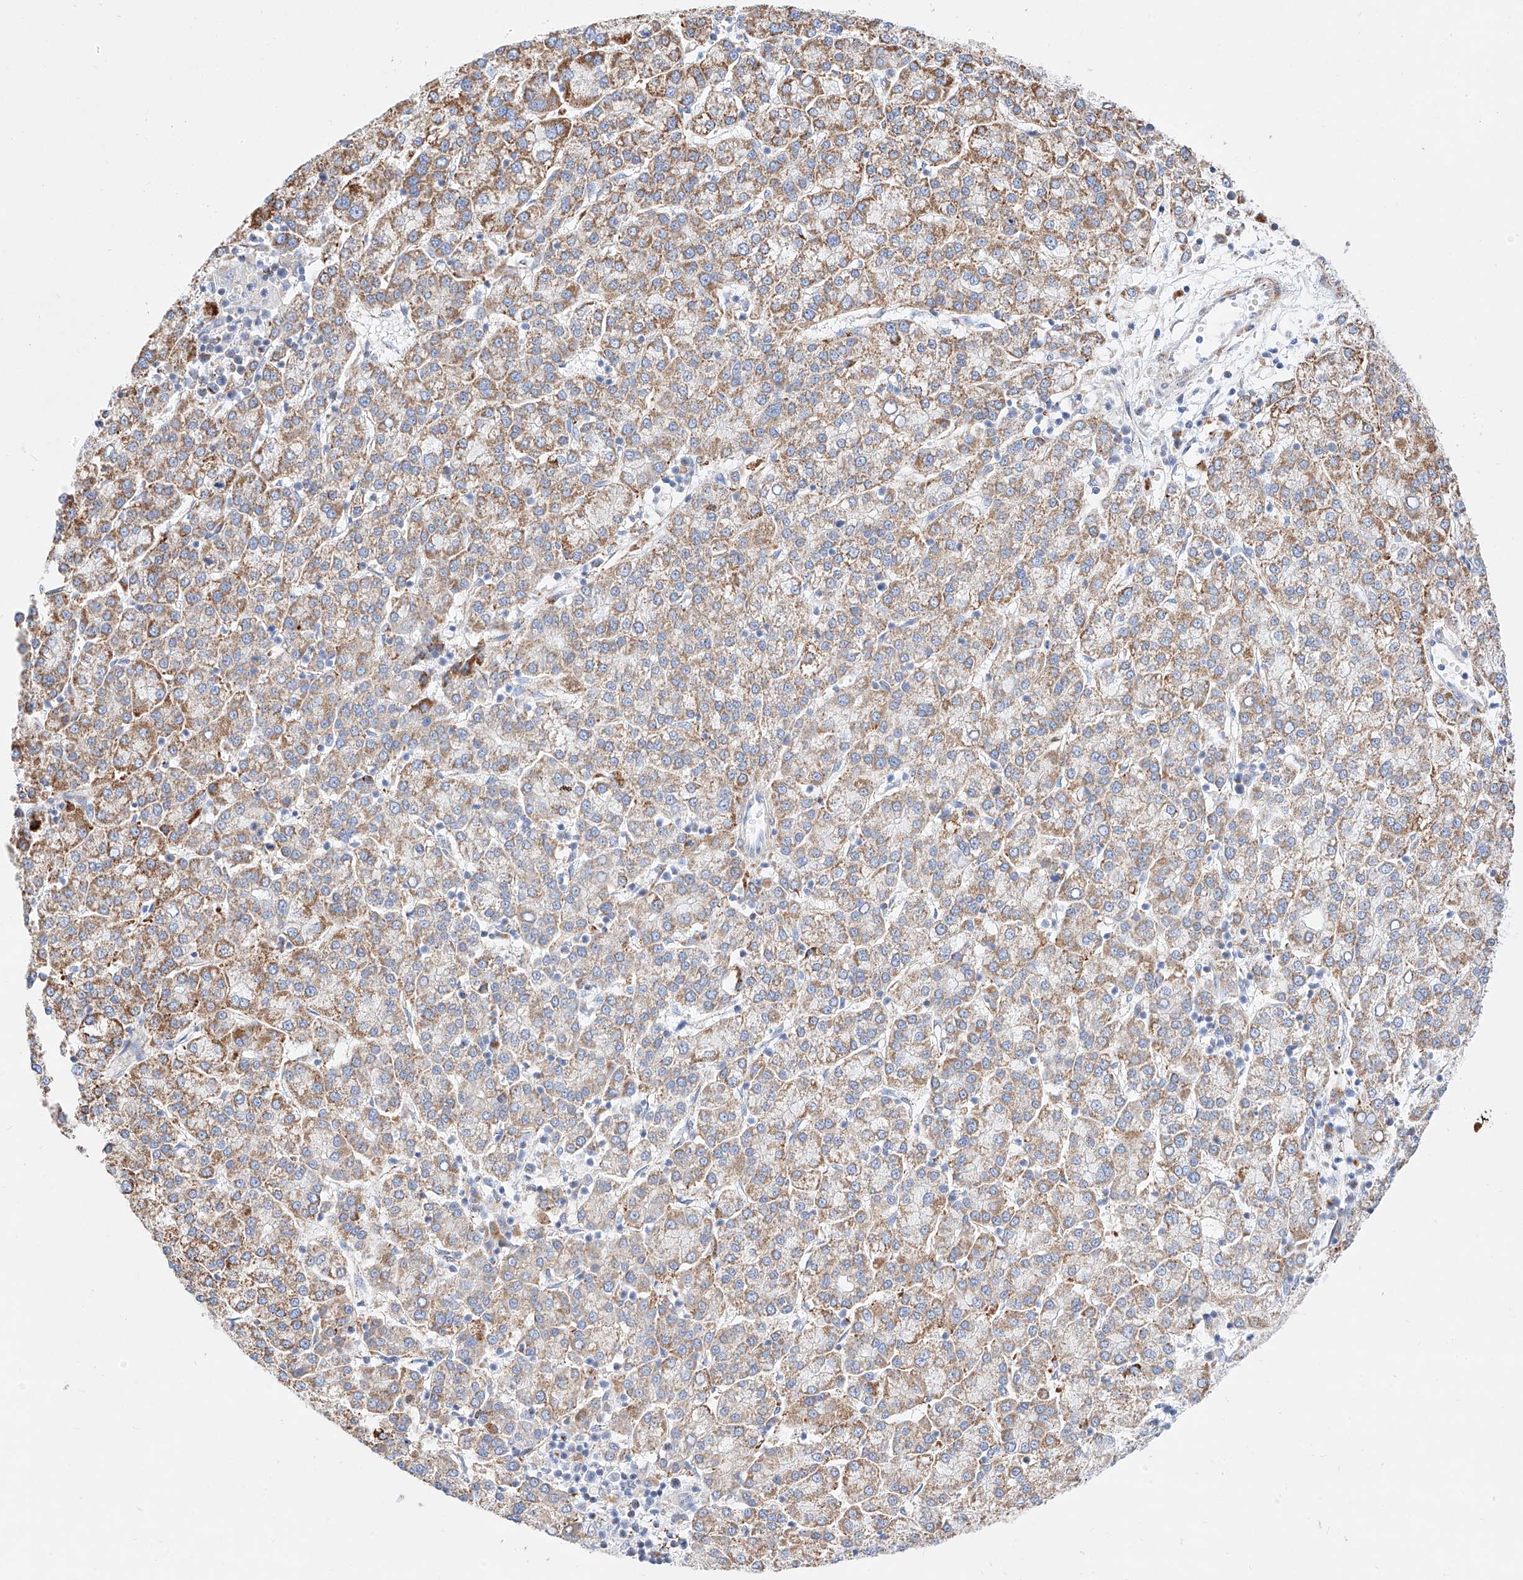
{"staining": {"intensity": "moderate", "quantity": ">75%", "location": "cytoplasmic/membranous"}, "tissue": "liver cancer", "cell_type": "Tumor cells", "image_type": "cancer", "snomed": [{"axis": "morphology", "description": "Carcinoma, Hepatocellular, NOS"}, {"axis": "topography", "description": "Liver"}], "caption": "Immunohistochemistry (IHC) histopathology image of human liver cancer stained for a protein (brown), which shows medium levels of moderate cytoplasmic/membranous expression in approximately >75% of tumor cells.", "gene": "C6orf62", "patient": {"sex": "female", "age": 58}}